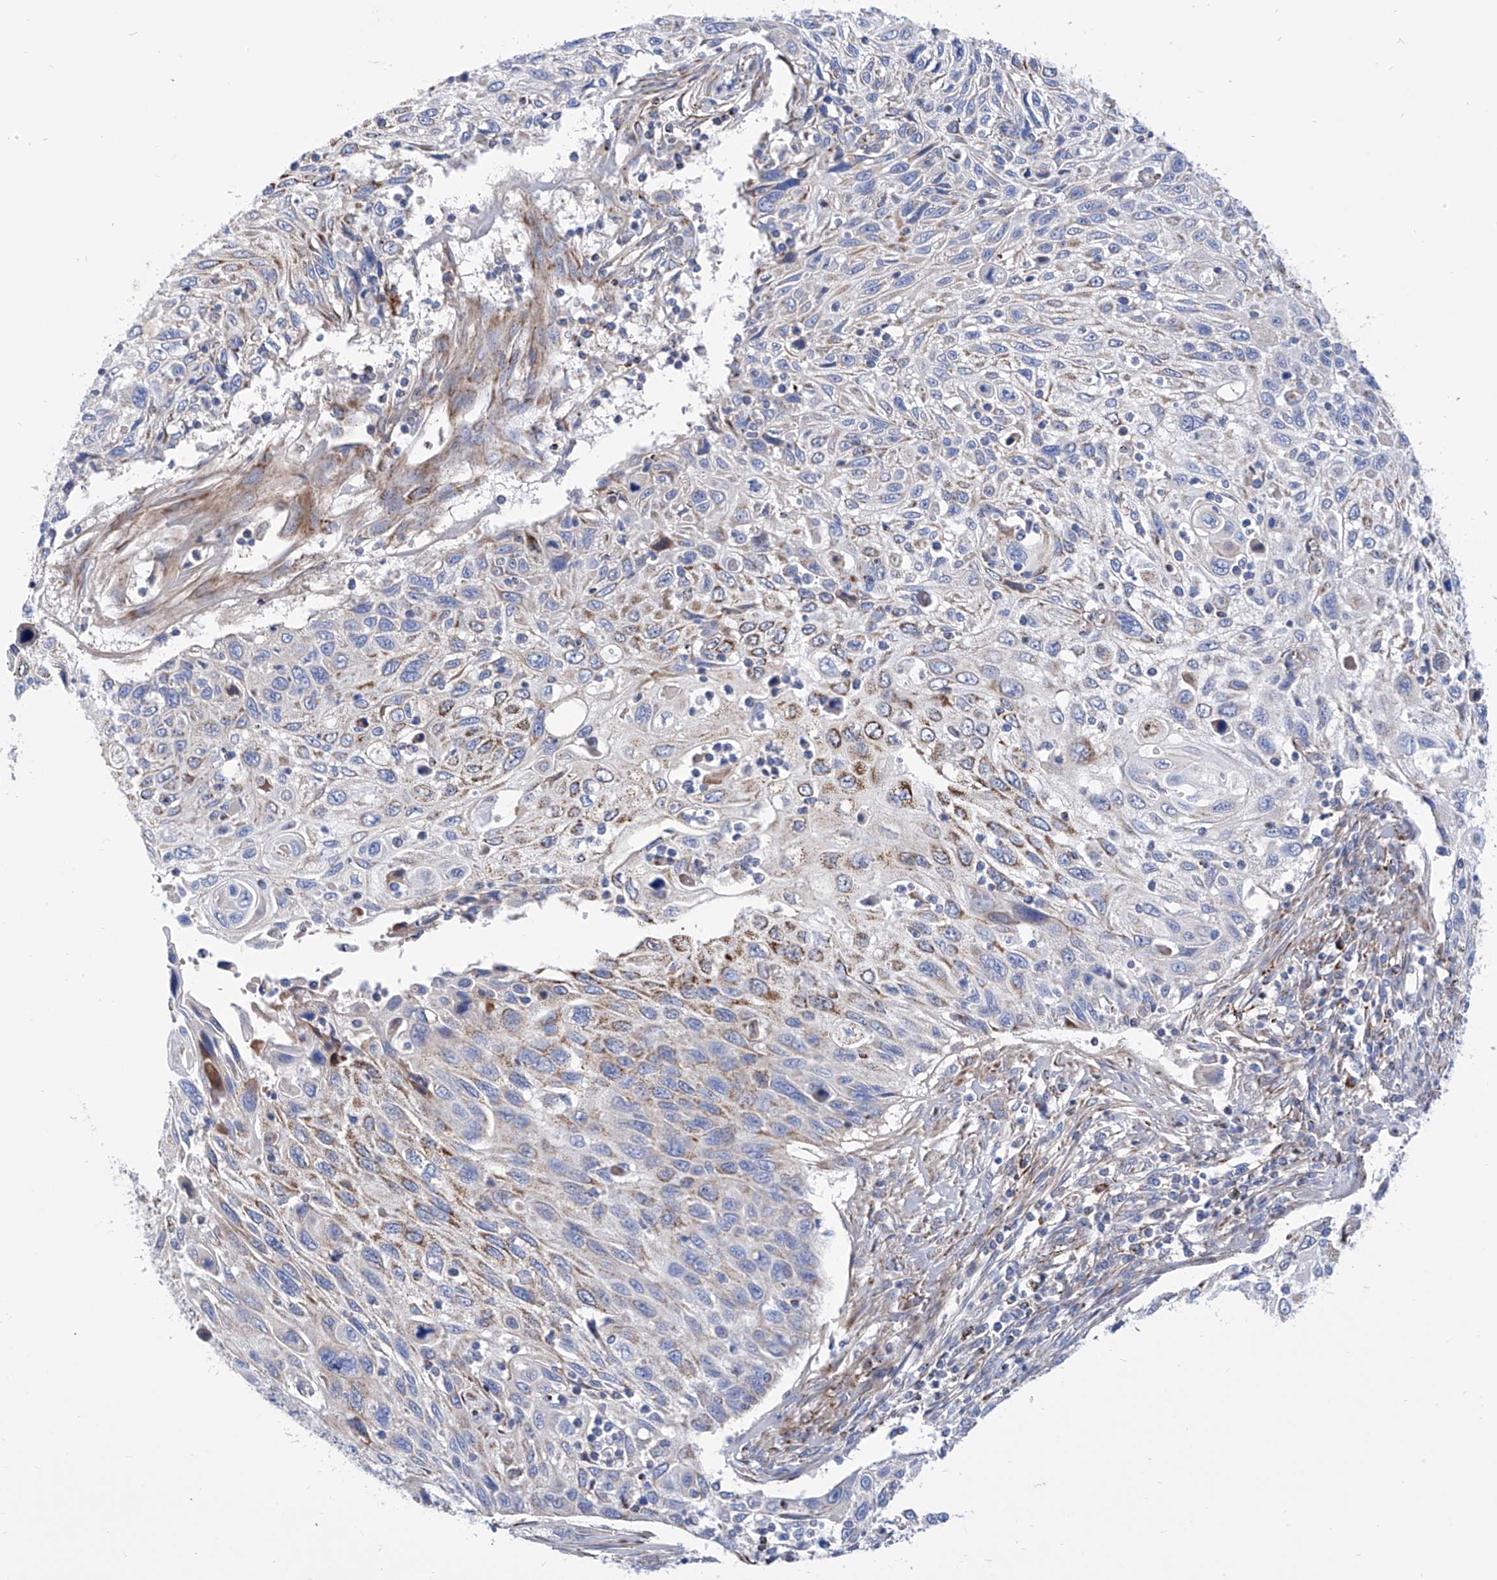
{"staining": {"intensity": "moderate", "quantity": "<25%", "location": "cytoplasmic/membranous"}, "tissue": "cervical cancer", "cell_type": "Tumor cells", "image_type": "cancer", "snomed": [{"axis": "morphology", "description": "Squamous cell carcinoma, NOS"}, {"axis": "topography", "description": "Cervix"}], "caption": "Protein staining of cervical cancer tissue reveals moderate cytoplasmic/membranous positivity in about <25% of tumor cells.", "gene": "SRBD1", "patient": {"sex": "female", "age": 70}}